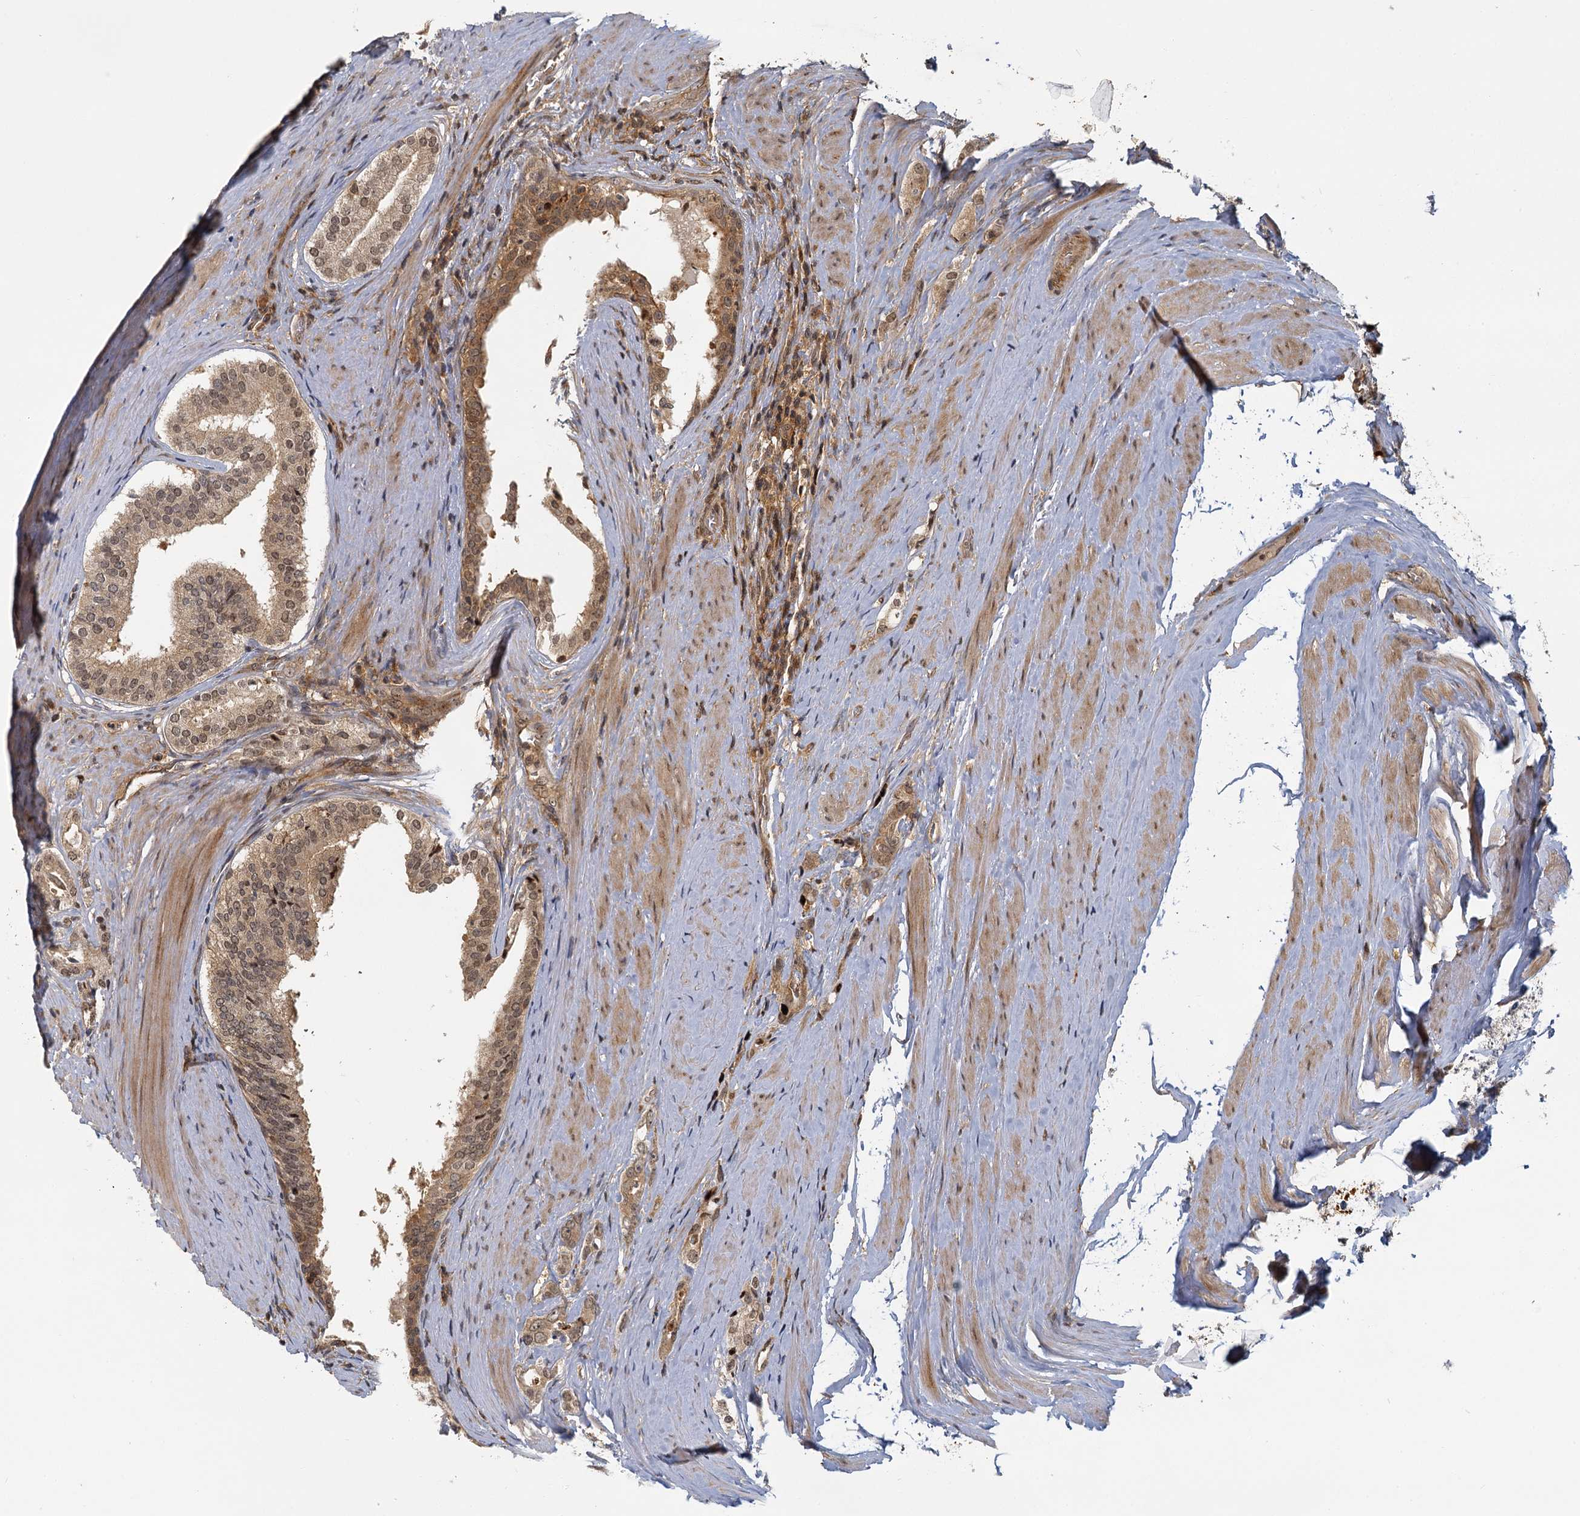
{"staining": {"intensity": "moderate", "quantity": ">75%", "location": "cytoplasmic/membranous,nuclear"}, "tissue": "prostate cancer", "cell_type": "Tumor cells", "image_type": "cancer", "snomed": [{"axis": "morphology", "description": "Adenocarcinoma, High grade"}, {"axis": "topography", "description": "Prostate"}], "caption": "DAB (3,3'-diaminobenzidine) immunohistochemical staining of human high-grade adenocarcinoma (prostate) reveals moderate cytoplasmic/membranous and nuclear protein staining in about >75% of tumor cells.", "gene": "ZNF549", "patient": {"sex": "male", "age": 63}}